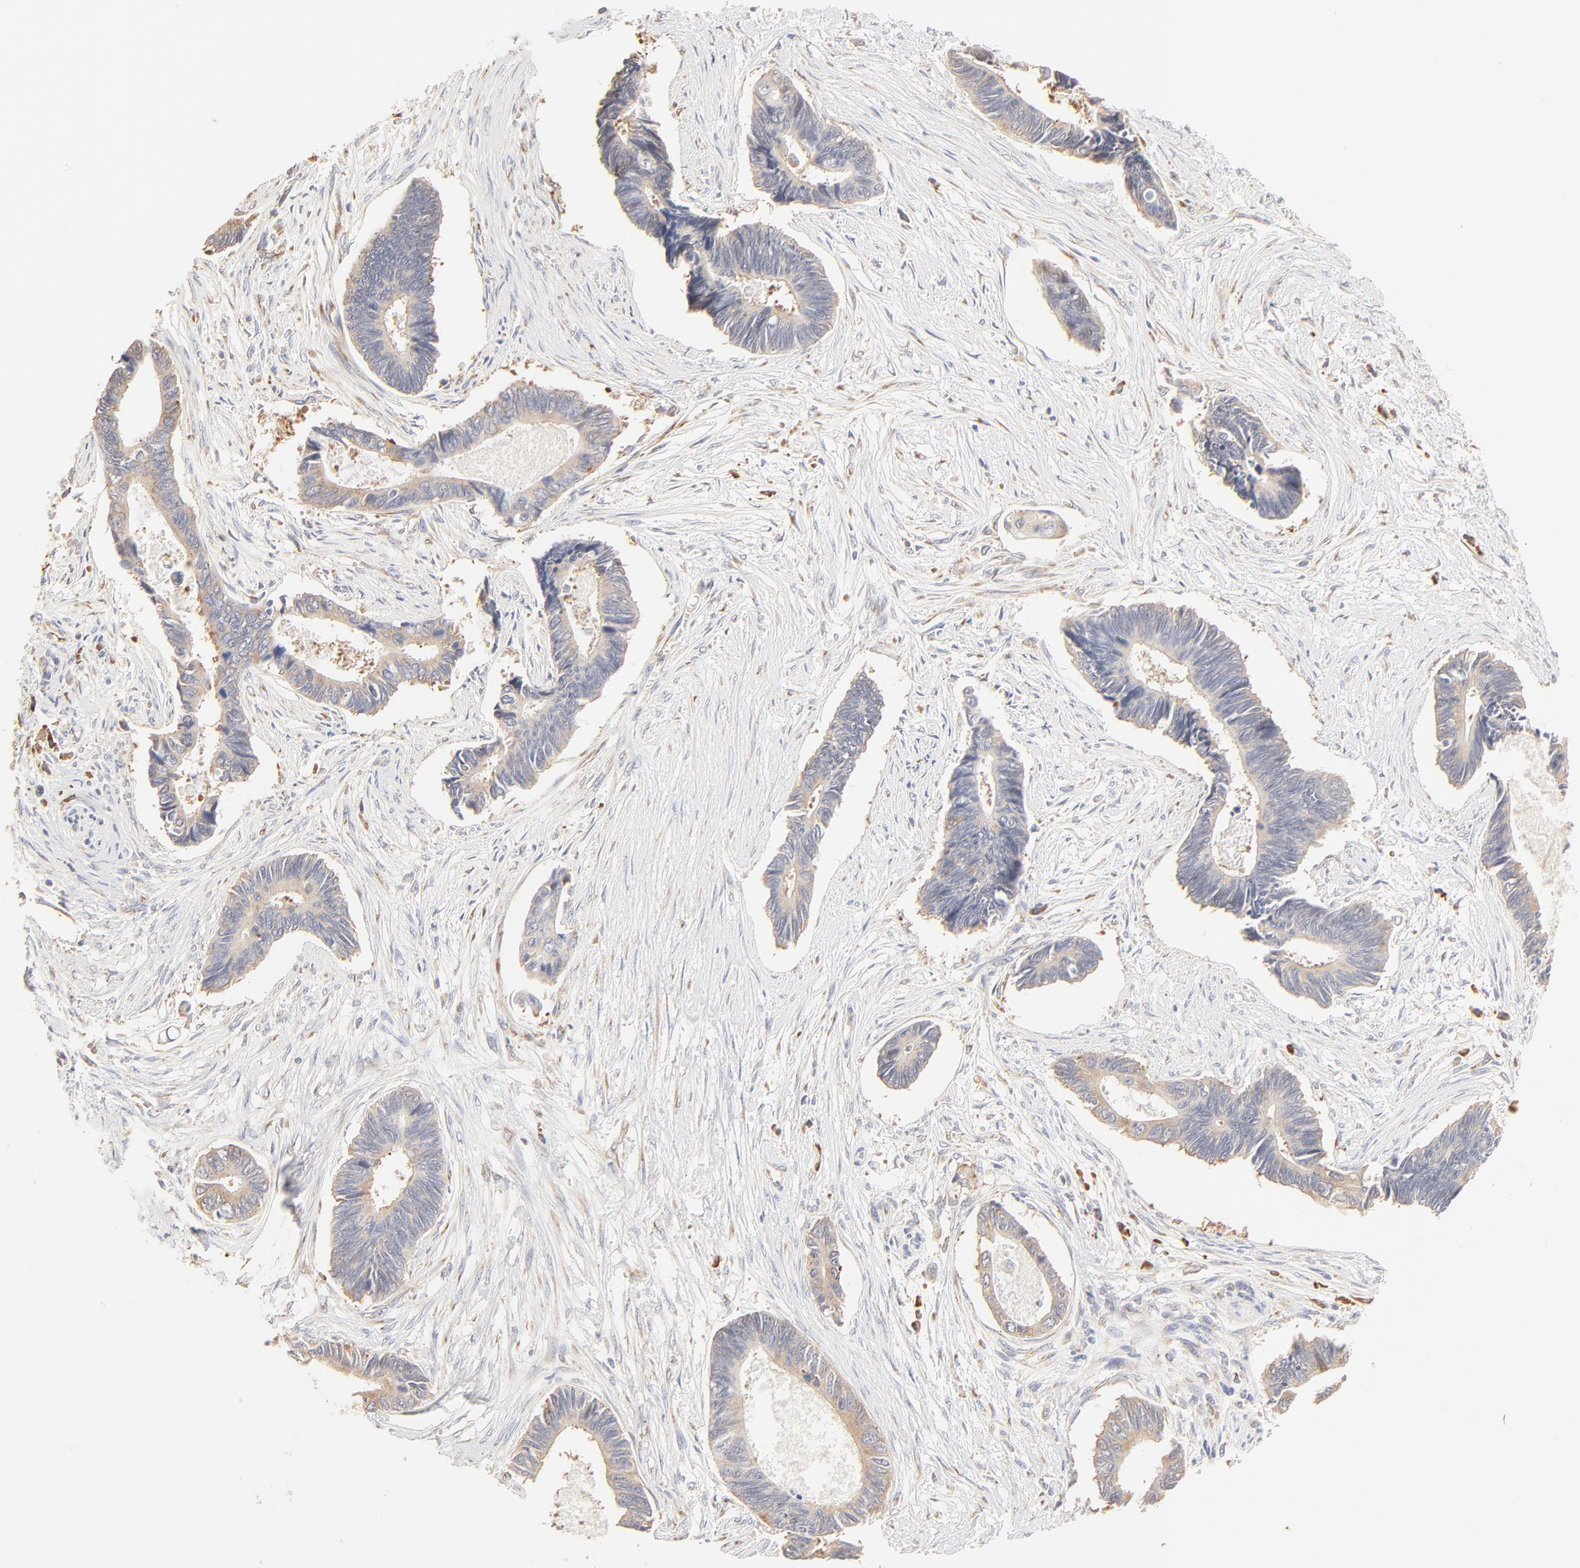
{"staining": {"intensity": "weak", "quantity": ">75%", "location": "cytoplasmic/membranous"}, "tissue": "pancreatic cancer", "cell_type": "Tumor cells", "image_type": "cancer", "snomed": [{"axis": "morphology", "description": "Adenocarcinoma, NOS"}, {"axis": "topography", "description": "Pancreas"}], "caption": "Pancreatic cancer (adenocarcinoma) was stained to show a protein in brown. There is low levels of weak cytoplasmic/membranous expression in approximately >75% of tumor cells.", "gene": "RPS20", "patient": {"sex": "female", "age": 70}}